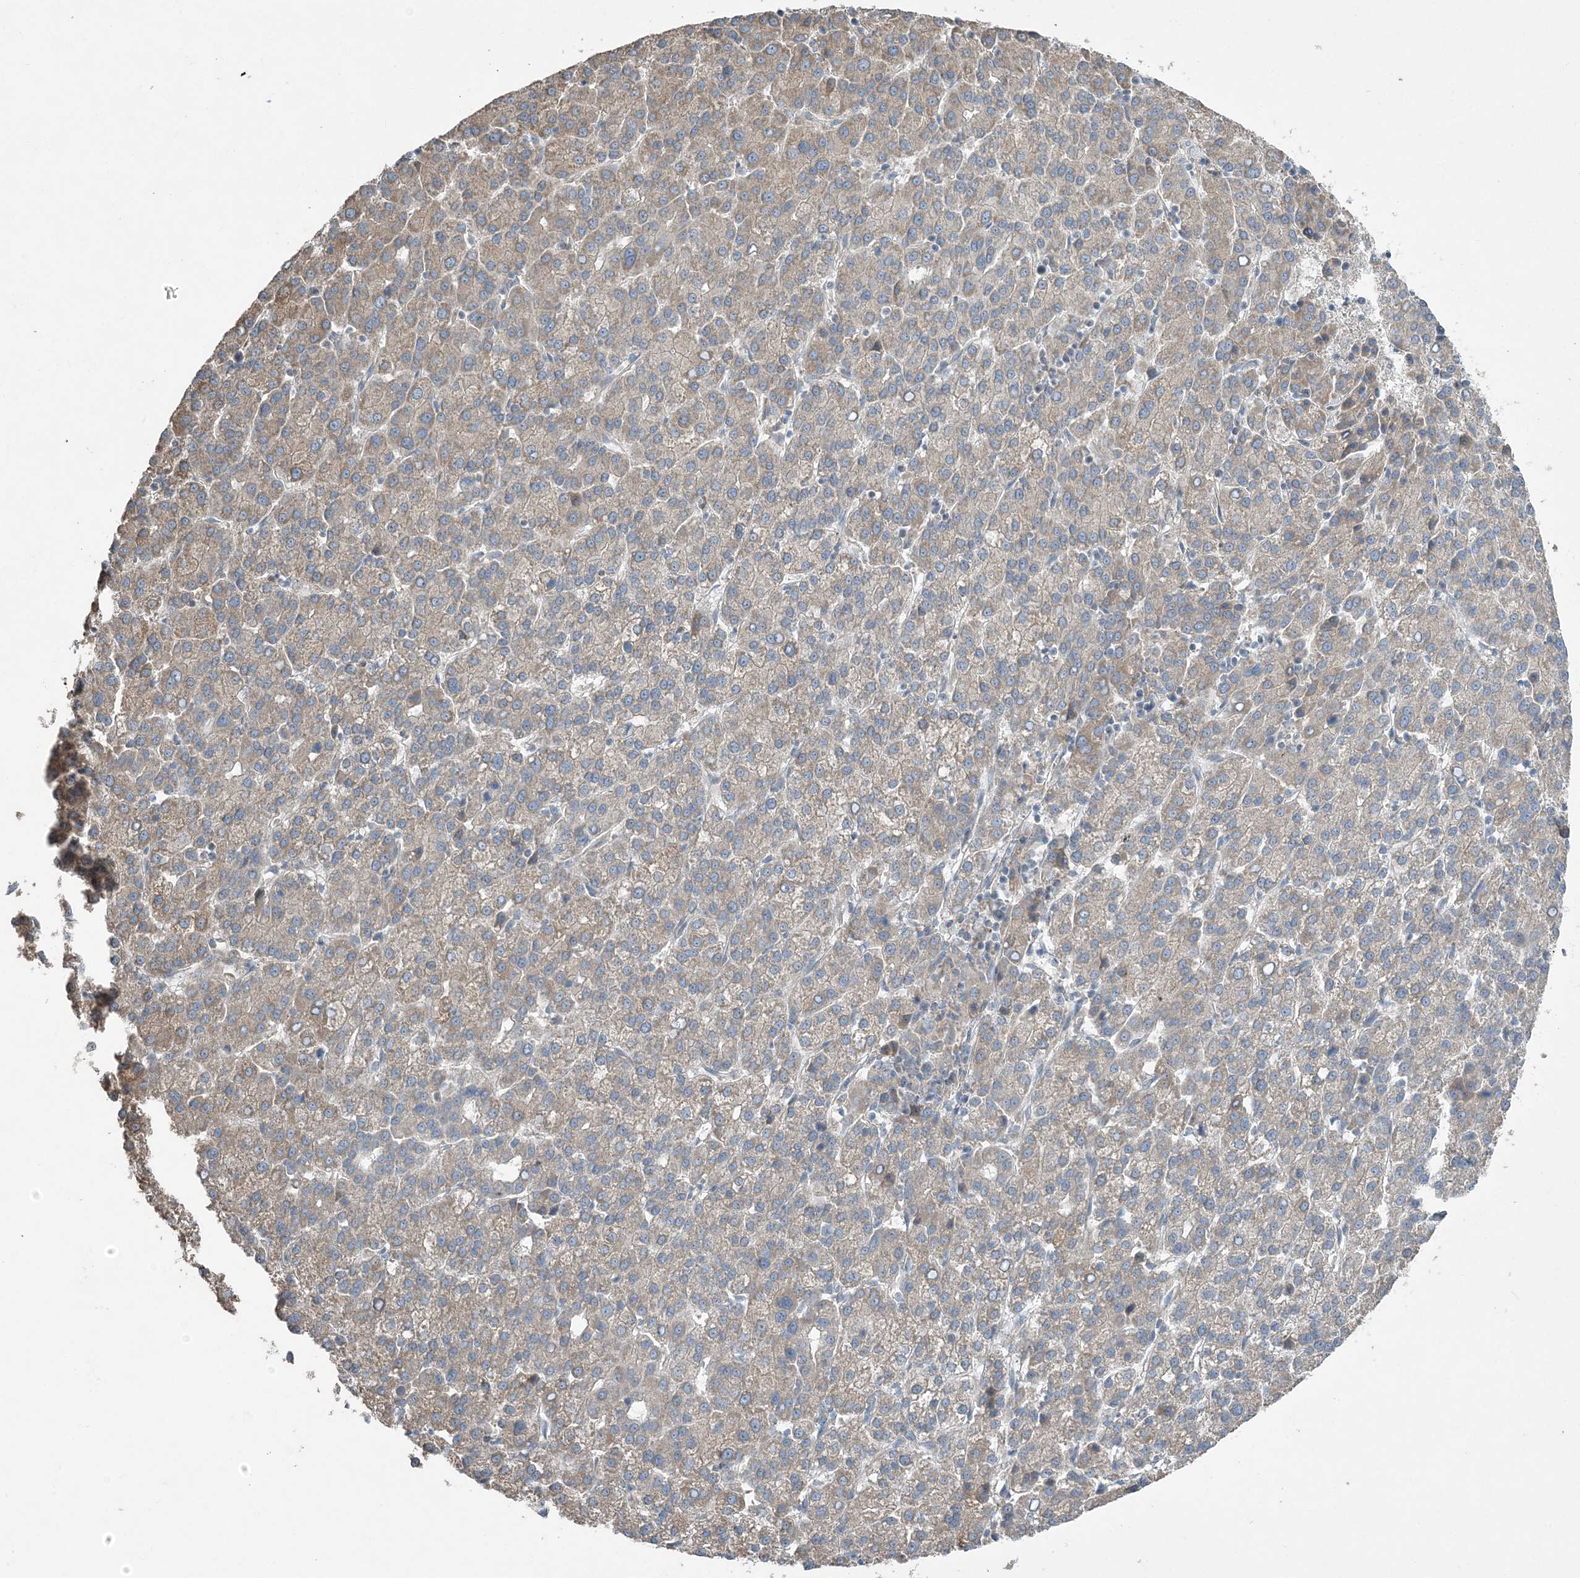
{"staining": {"intensity": "weak", "quantity": ">75%", "location": "cytoplasmic/membranous"}, "tissue": "liver cancer", "cell_type": "Tumor cells", "image_type": "cancer", "snomed": [{"axis": "morphology", "description": "Carcinoma, Hepatocellular, NOS"}, {"axis": "topography", "description": "Liver"}], "caption": "DAB (3,3'-diaminobenzidine) immunohistochemical staining of human liver cancer demonstrates weak cytoplasmic/membranous protein expression in about >75% of tumor cells. (DAB (3,3'-diaminobenzidine) IHC, brown staining for protein, blue staining for nuclei).", "gene": "SLC4A10", "patient": {"sex": "female", "age": 58}}